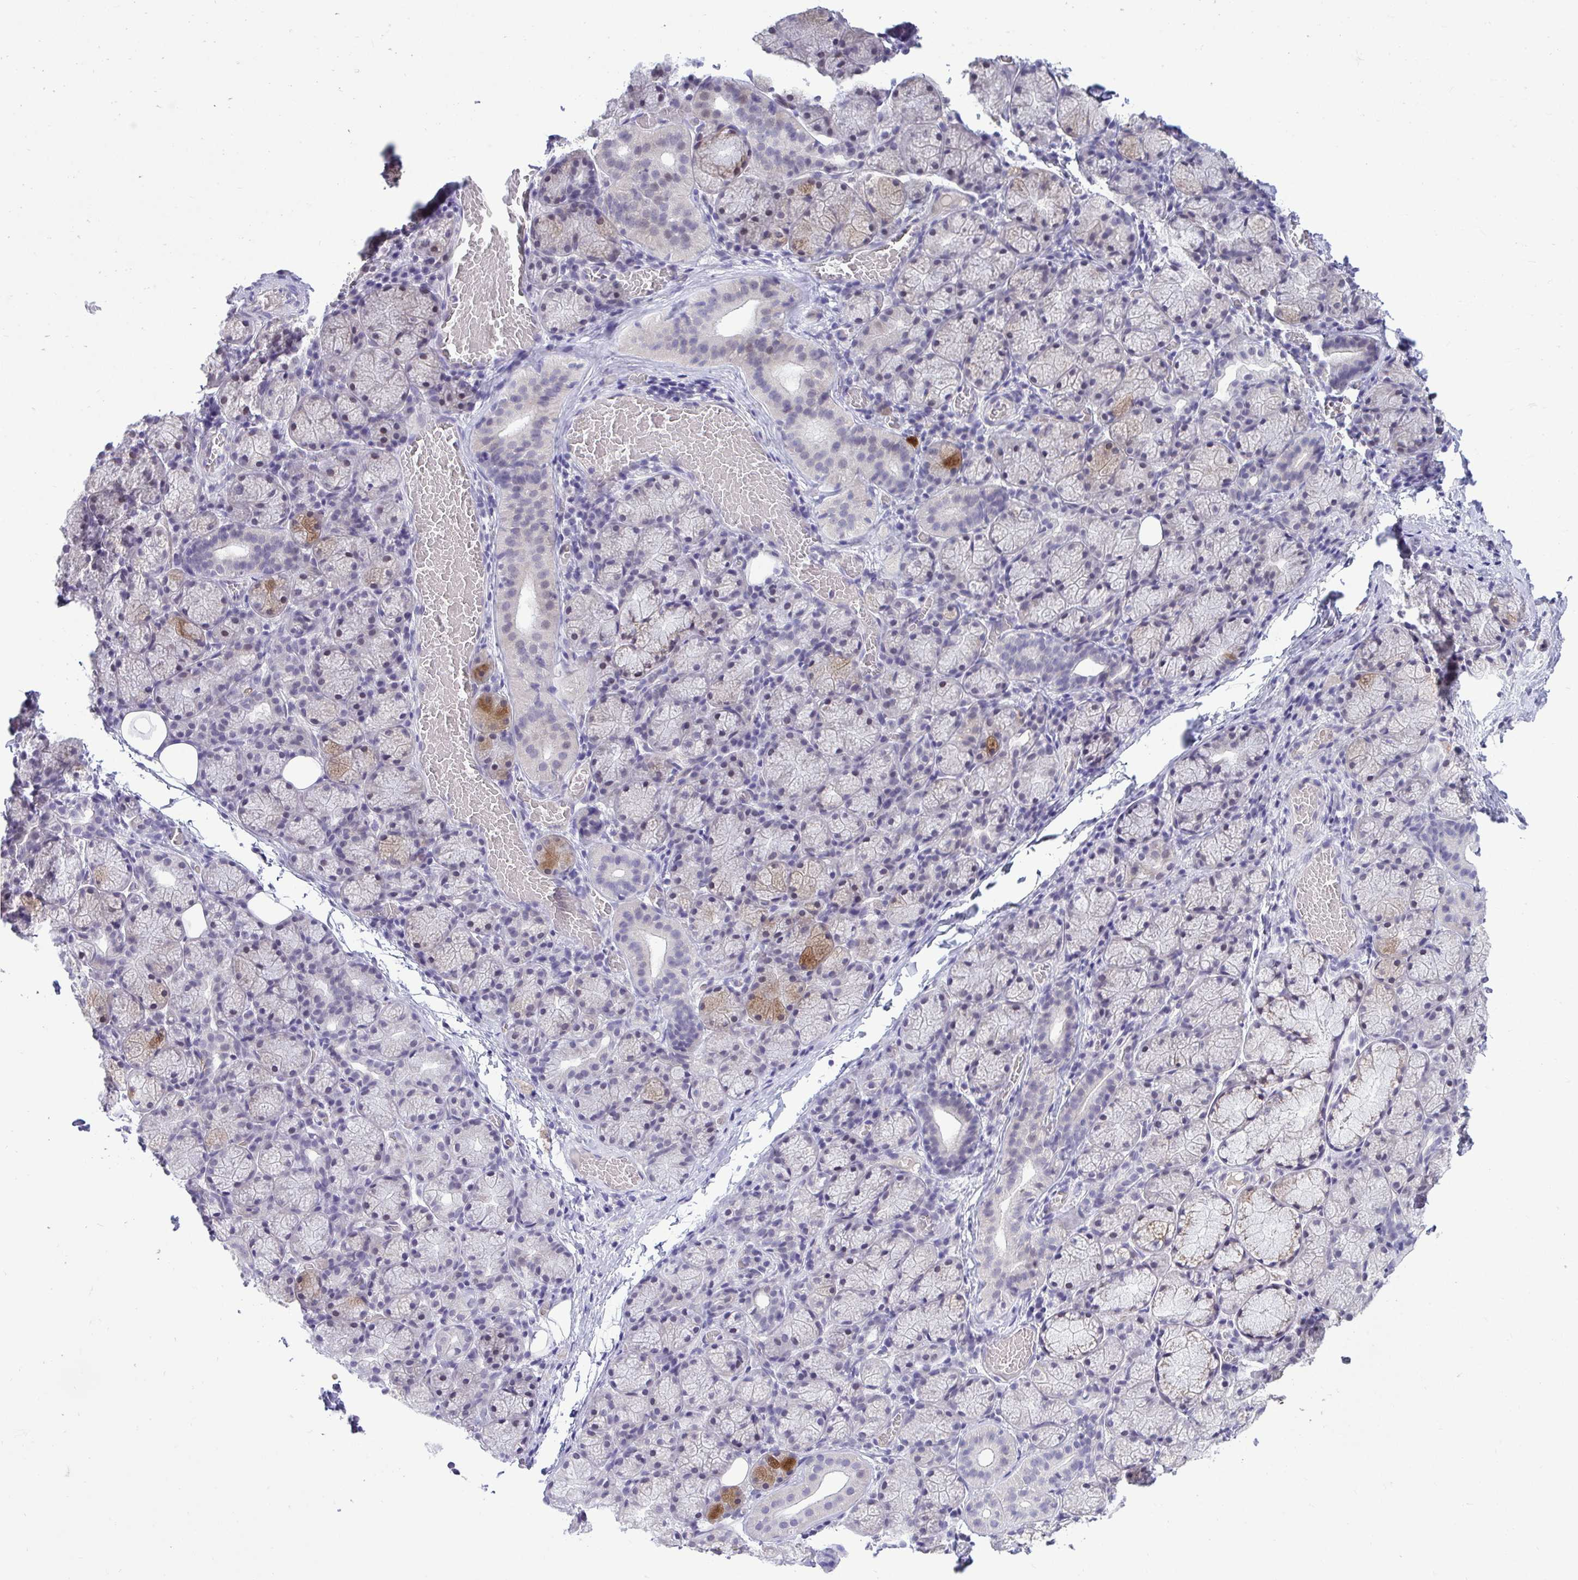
{"staining": {"intensity": "moderate", "quantity": "<25%", "location": "cytoplasmic/membranous"}, "tissue": "salivary gland", "cell_type": "Glandular cells", "image_type": "normal", "snomed": [{"axis": "morphology", "description": "Normal tissue, NOS"}, {"axis": "topography", "description": "Salivary gland"}], "caption": "Unremarkable salivary gland was stained to show a protein in brown. There is low levels of moderate cytoplasmic/membranous positivity in about <25% of glandular cells. (Brightfield microscopy of DAB IHC at high magnification).", "gene": "CDC20", "patient": {"sex": "female", "age": 24}}